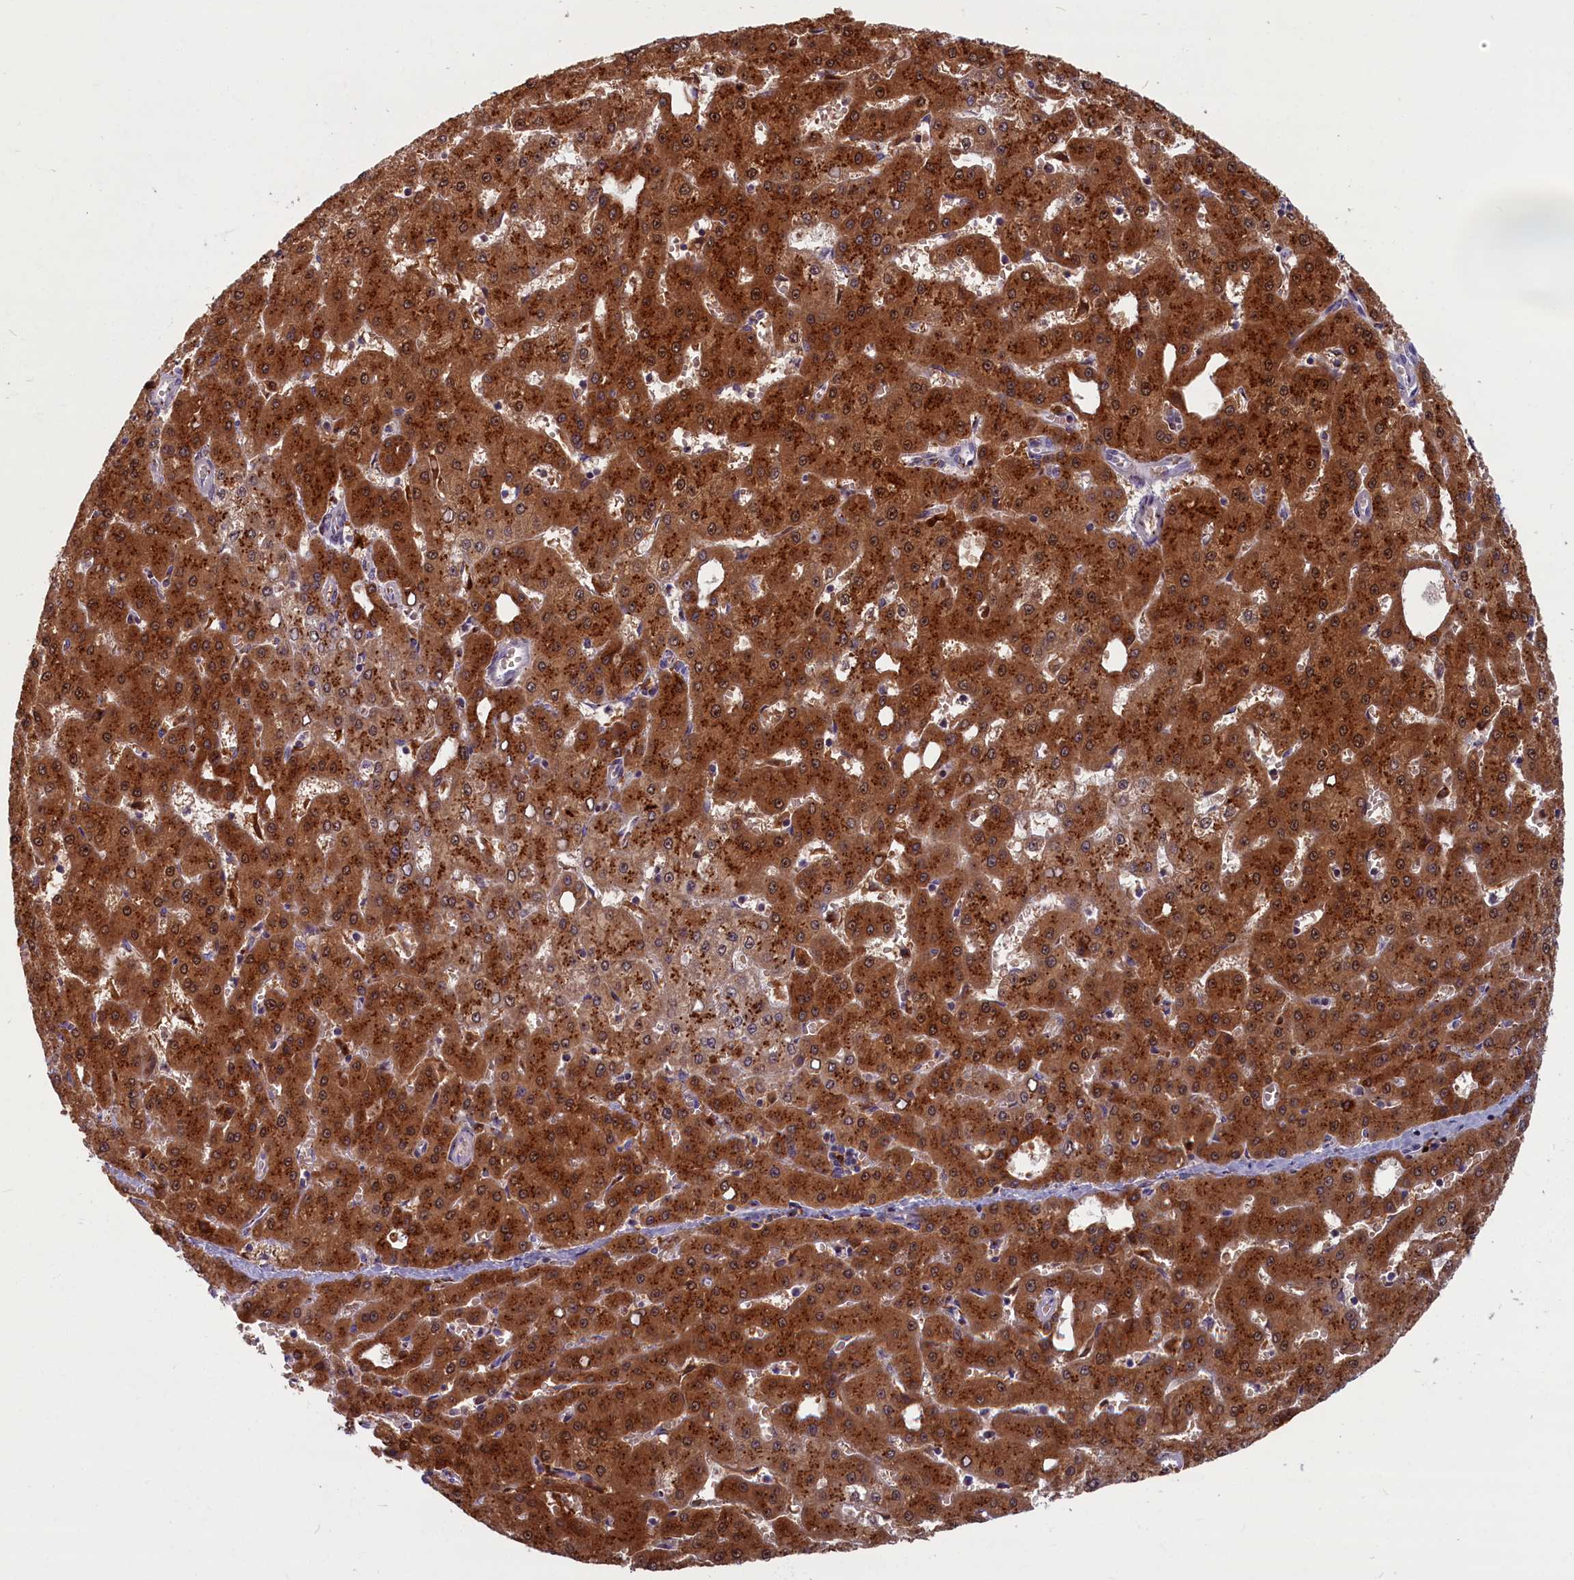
{"staining": {"intensity": "strong", "quantity": ">75%", "location": "cytoplasmic/membranous"}, "tissue": "liver cancer", "cell_type": "Tumor cells", "image_type": "cancer", "snomed": [{"axis": "morphology", "description": "Carcinoma, Hepatocellular, NOS"}, {"axis": "topography", "description": "Liver"}], "caption": "Liver cancer (hepatocellular carcinoma) tissue exhibits strong cytoplasmic/membranous positivity in about >75% of tumor cells, visualized by immunohistochemistry. (DAB (3,3'-diaminobenzidine) IHC, brown staining for protein, blue staining for nuclei).", "gene": "BLVRB", "patient": {"sex": "male", "age": 47}}